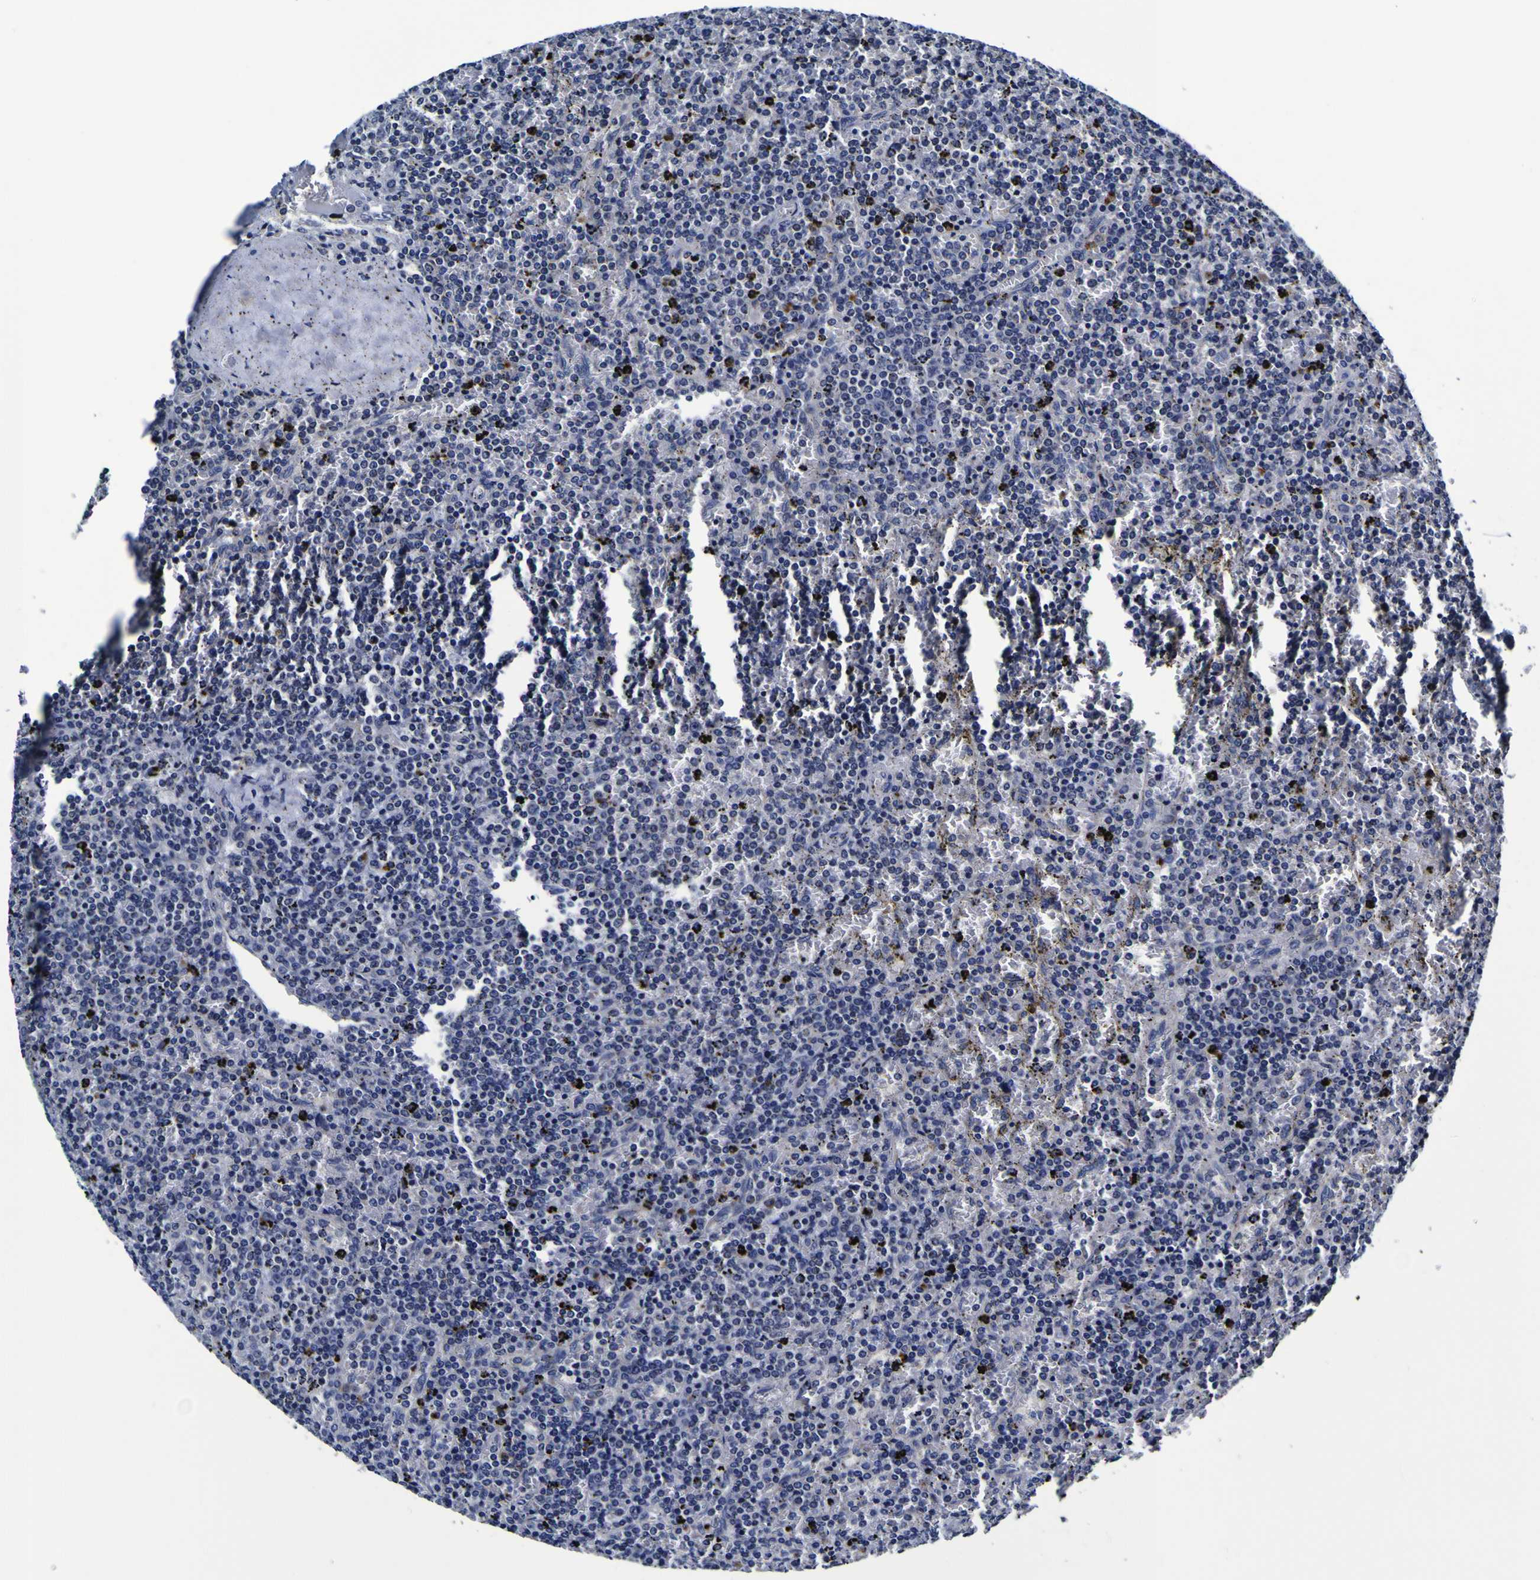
{"staining": {"intensity": "negative", "quantity": "none", "location": "none"}, "tissue": "lymphoma", "cell_type": "Tumor cells", "image_type": "cancer", "snomed": [{"axis": "morphology", "description": "Malignant lymphoma, non-Hodgkin's type, Low grade"}, {"axis": "topography", "description": "Spleen"}], "caption": "Tumor cells are negative for protein expression in human lymphoma.", "gene": "PANK4", "patient": {"sex": "female", "age": 77}}